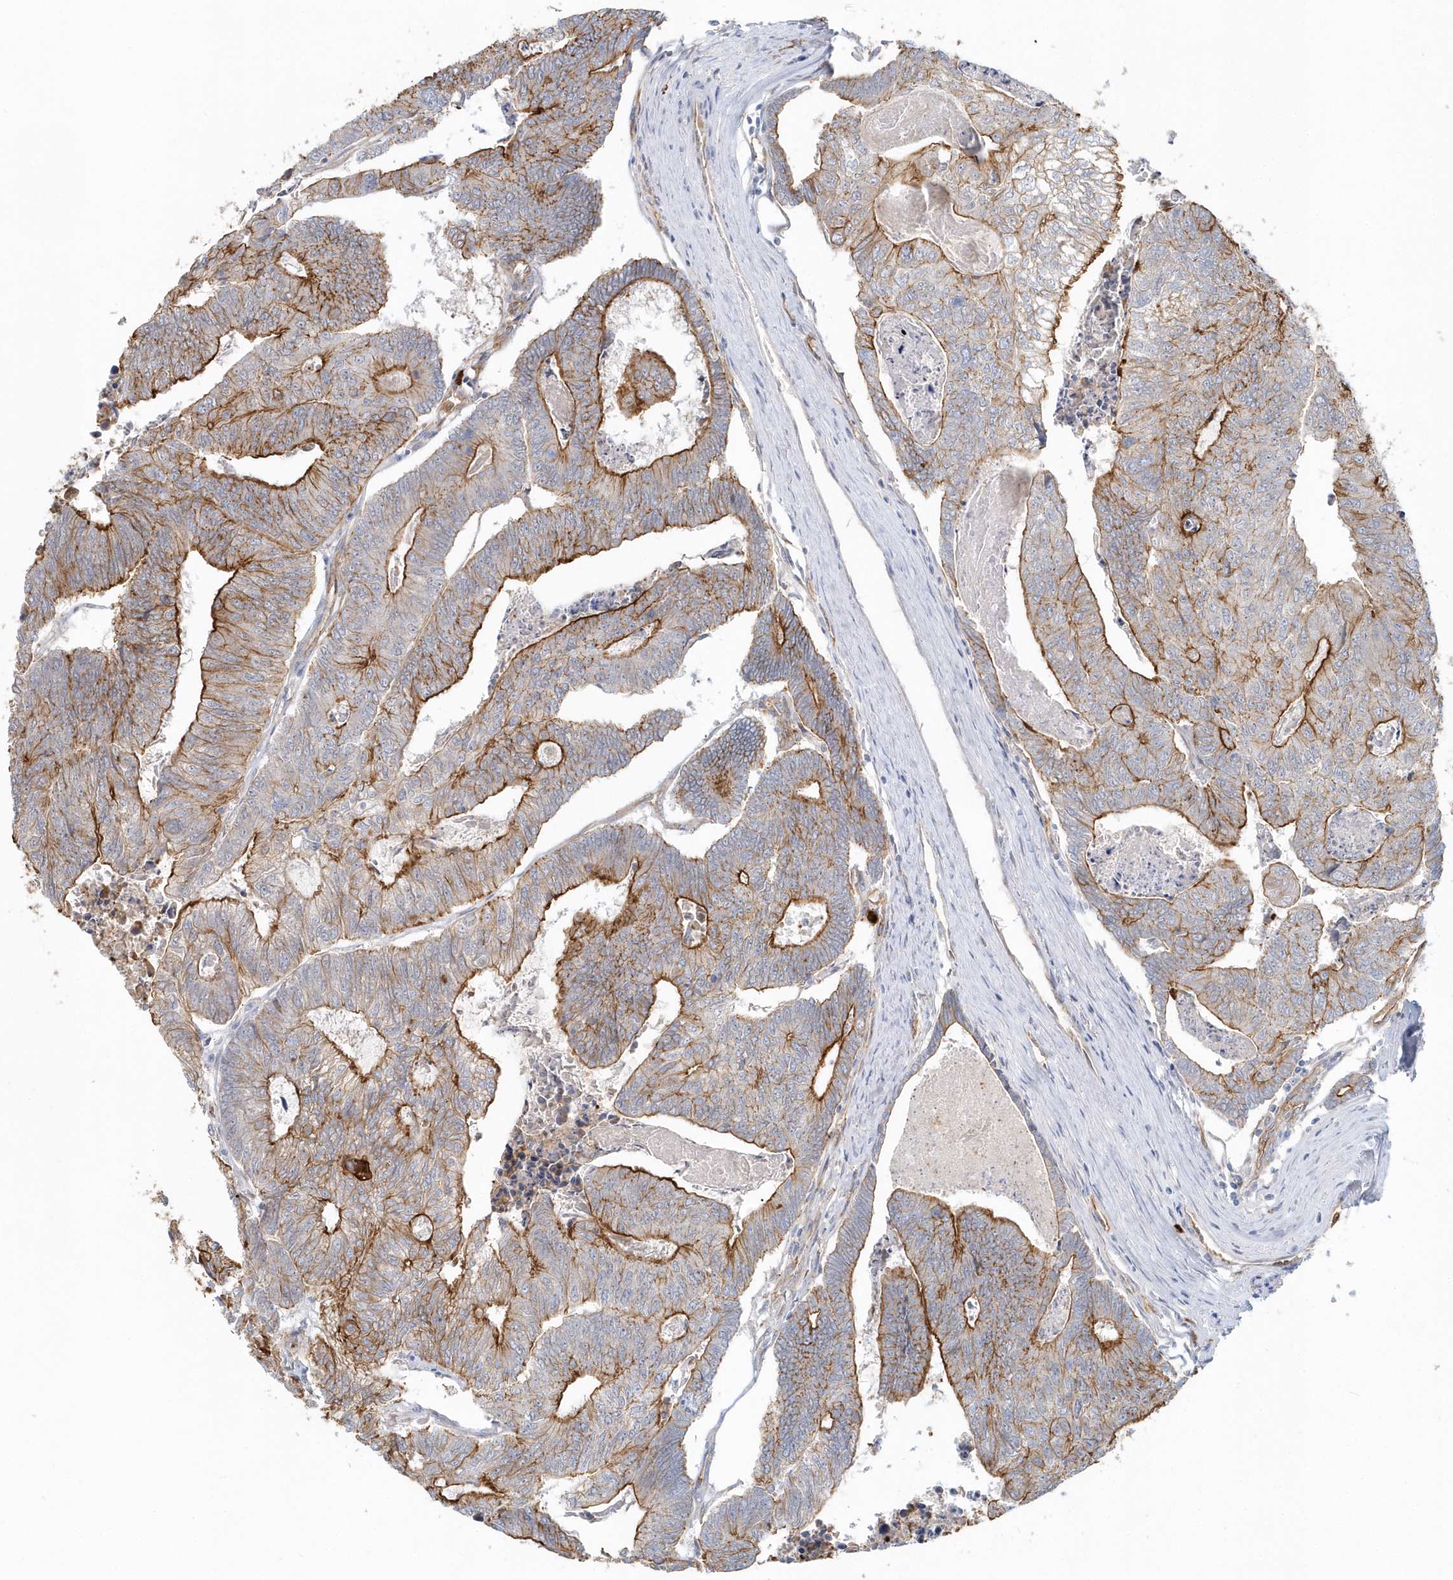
{"staining": {"intensity": "strong", "quantity": "25%-75%", "location": "cytoplasmic/membranous"}, "tissue": "colorectal cancer", "cell_type": "Tumor cells", "image_type": "cancer", "snomed": [{"axis": "morphology", "description": "Adenocarcinoma, NOS"}, {"axis": "topography", "description": "Colon"}], "caption": "Tumor cells reveal strong cytoplasmic/membranous expression in about 25%-75% of cells in colorectal adenocarcinoma. The staining is performed using DAB (3,3'-diaminobenzidine) brown chromogen to label protein expression. The nuclei are counter-stained blue using hematoxylin.", "gene": "DNAH1", "patient": {"sex": "female", "age": 67}}